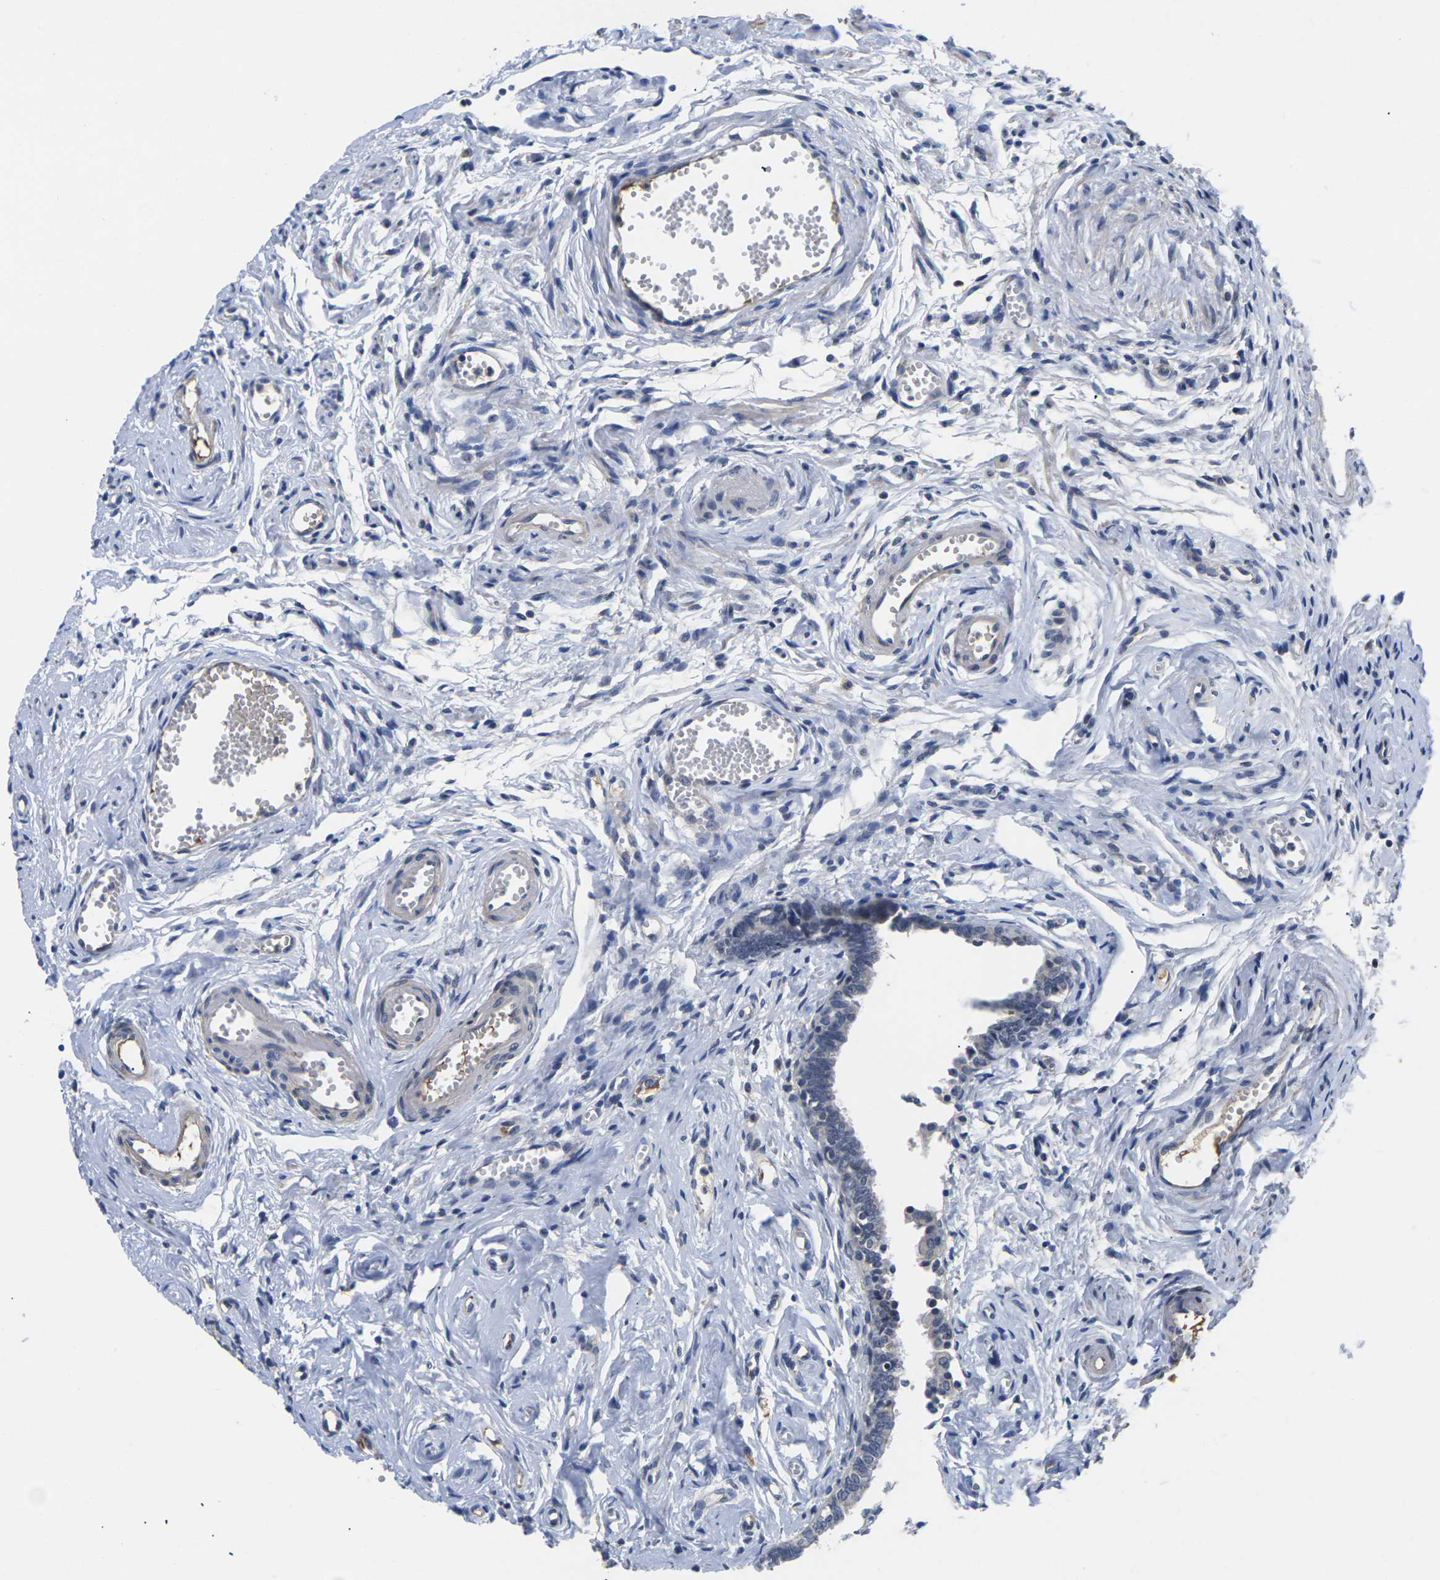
{"staining": {"intensity": "negative", "quantity": "none", "location": "none"}, "tissue": "fallopian tube", "cell_type": "Glandular cells", "image_type": "normal", "snomed": [{"axis": "morphology", "description": "Normal tissue, NOS"}, {"axis": "topography", "description": "Fallopian tube"}], "caption": "There is no significant positivity in glandular cells of fallopian tube. (Stains: DAB (3,3'-diaminobenzidine) immunohistochemistry with hematoxylin counter stain, Microscopy: brightfield microscopy at high magnification).", "gene": "ST6GAL2", "patient": {"sex": "female", "age": 71}}